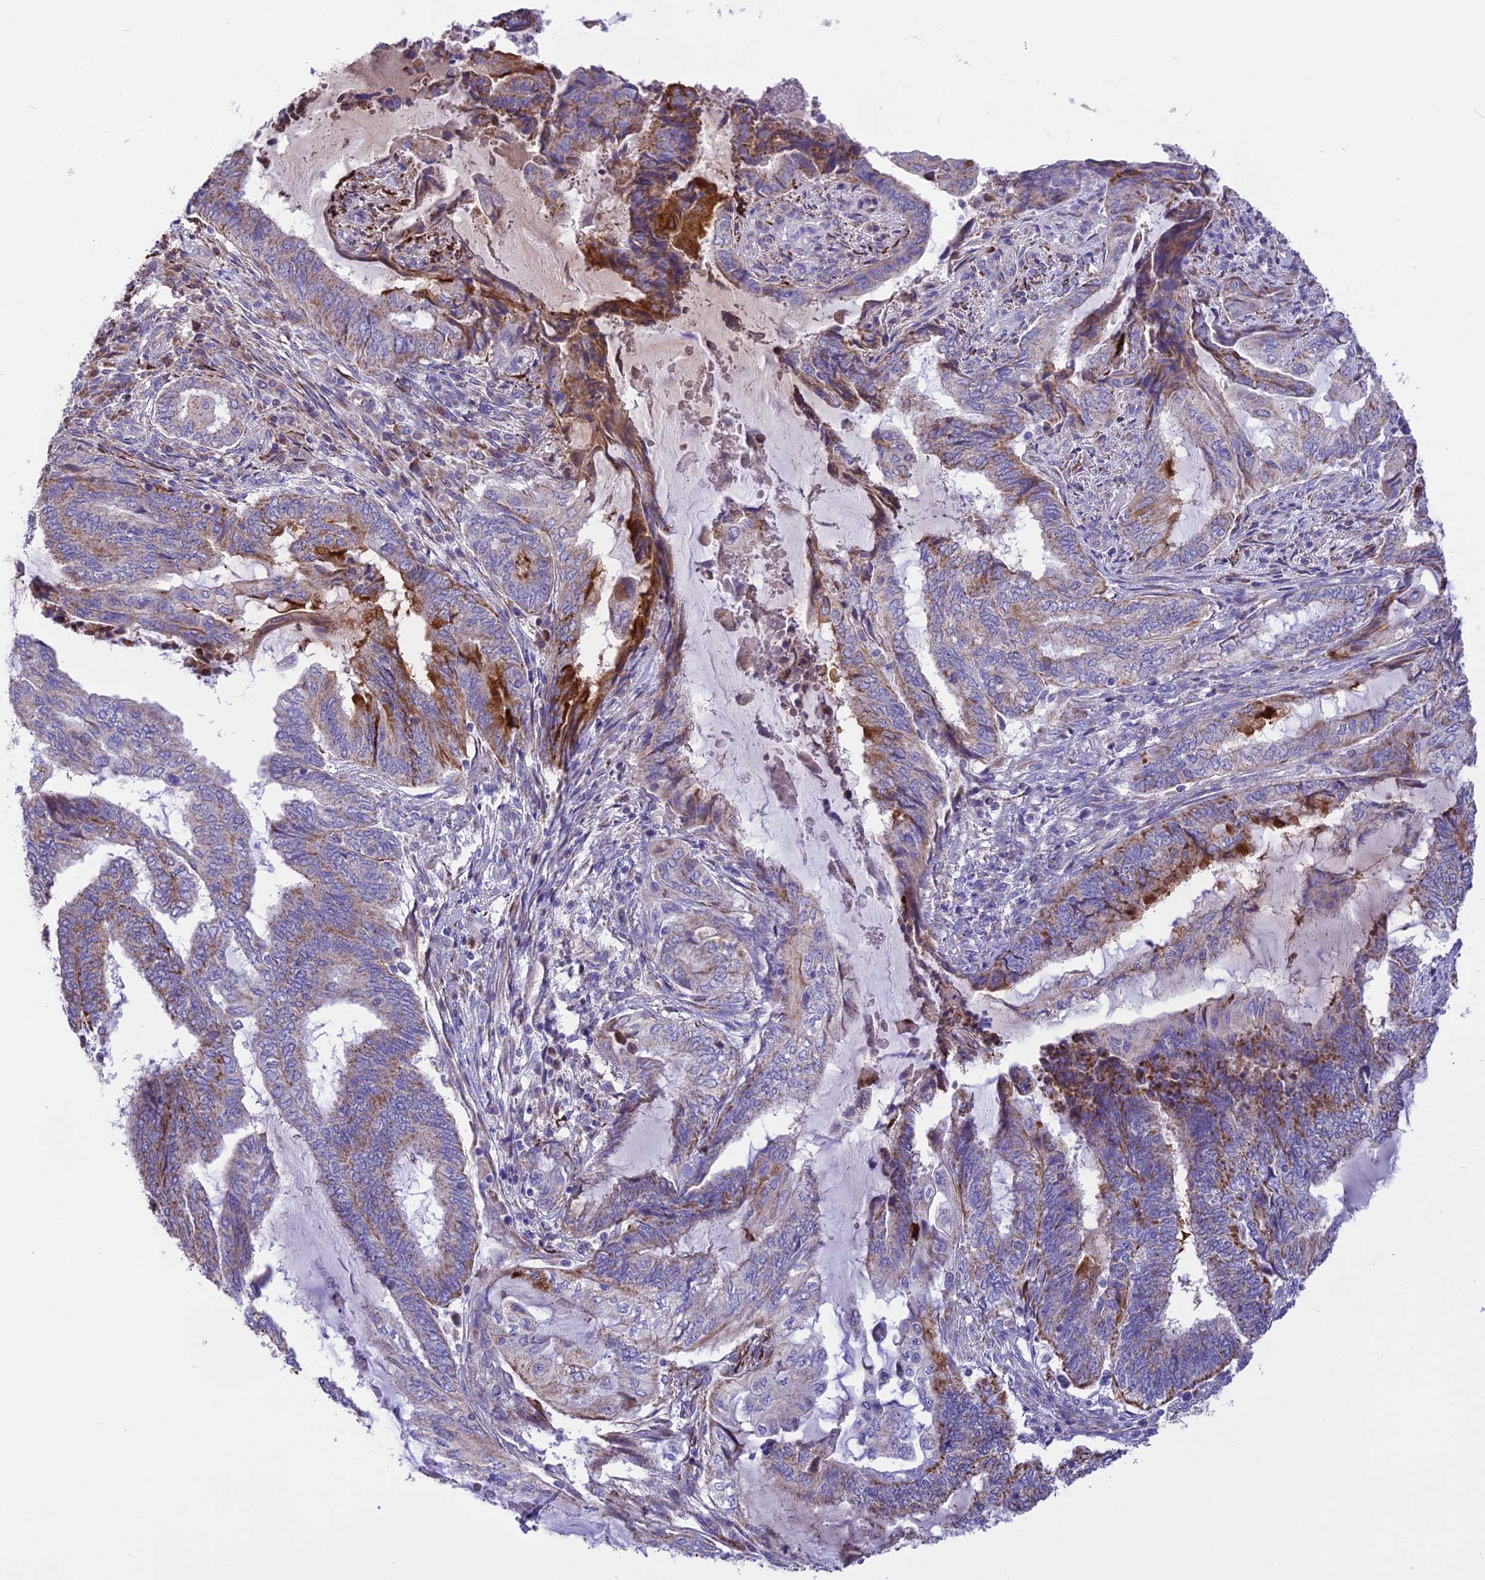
{"staining": {"intensity": "moderate", "quantity": "<25%", "location": "cytoplasmic/membranous"}, "tissue": "endometrial cancer", "cell_type": "Tumor cells", "image_type": "cancer", "snomed": [{"axis": "morphology", "description": "Adenocarcinoma, NOS"}, {"axis": "topography", "description": "Uterus"}, {"axis": "topography", "description": "Endometrium"}], "caption": "IHC of endometrial adenocarcinoma shows low levels of moderate cytoplasmic/membranous staining in about <25% of tumor cells.", "gene": "DOC2B", "patient": {"sex": "female", "age": 70}}